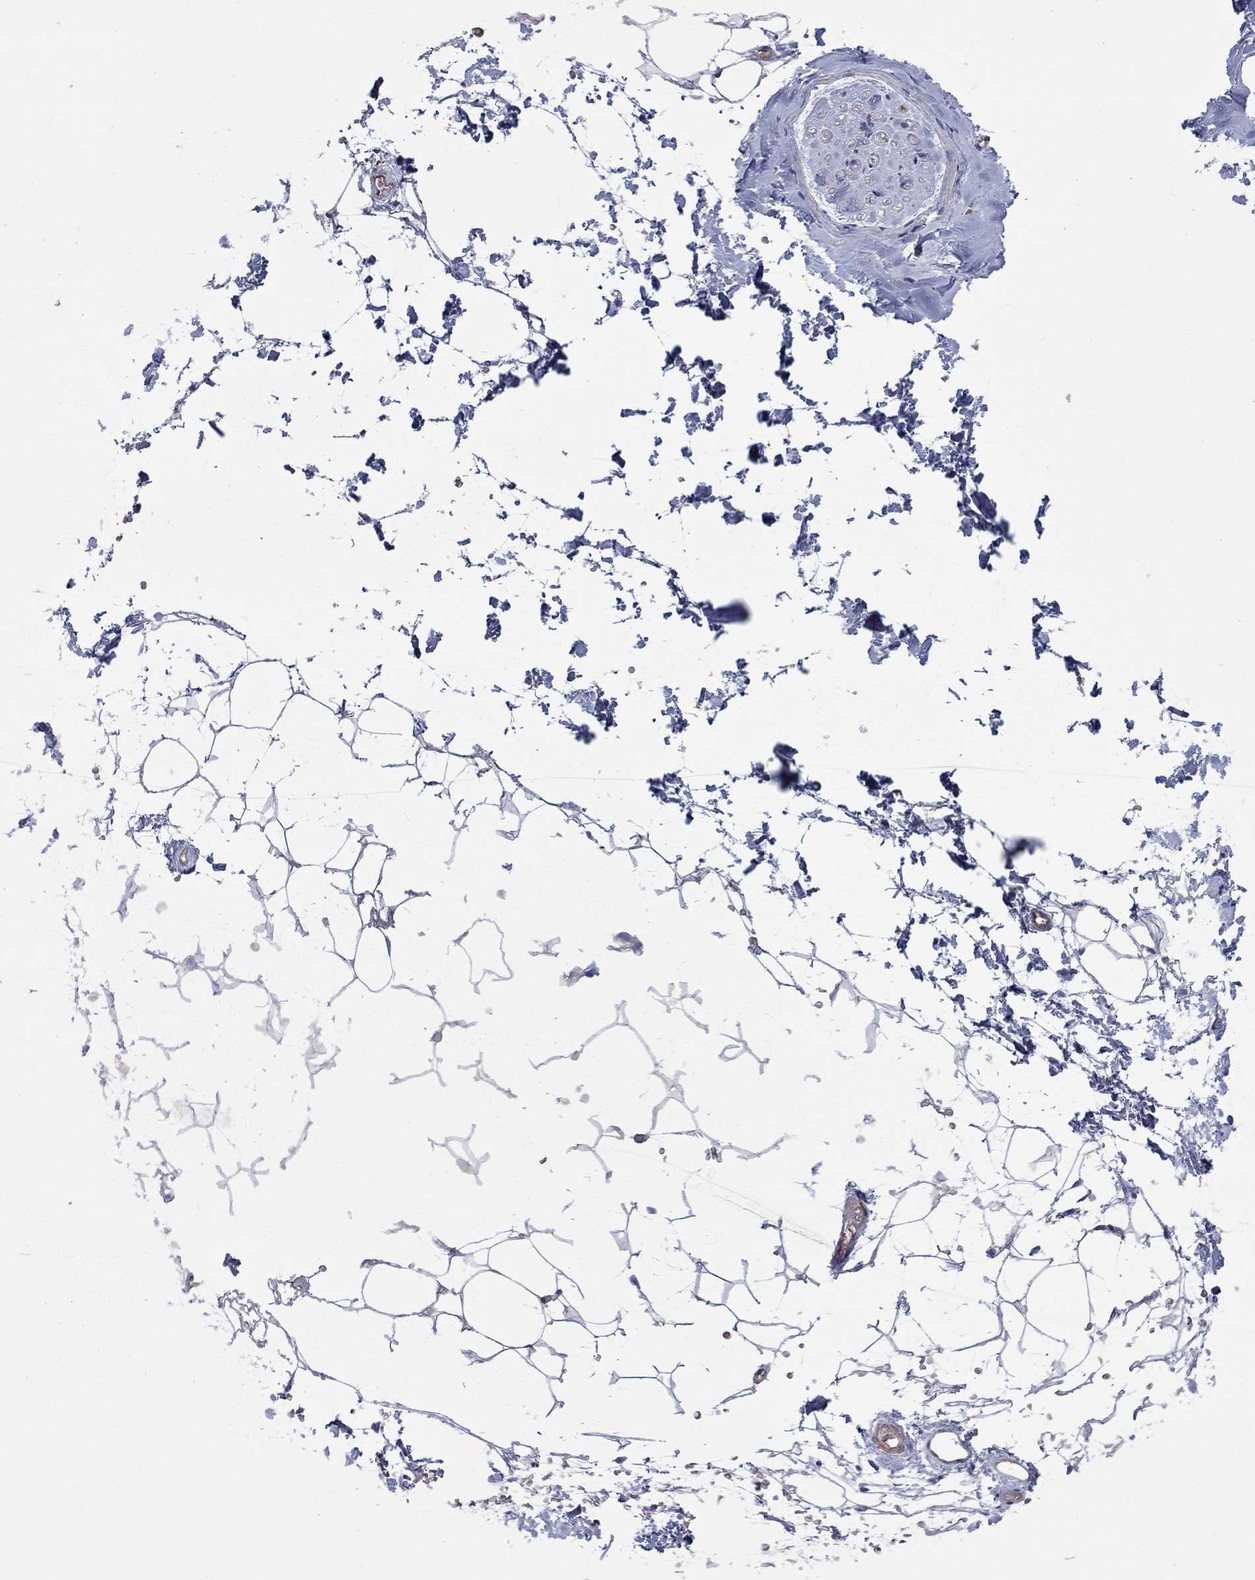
{"staining": {"intensity": "negative", "quantity": "none", "location": "none"}, "tissue": "adipose tissue", "cell_type": "Adipocytes", "image_type": "normal", "snomed": [{"axis": "morphology", "description": "Normal tissue, NOS"}, {"axis": "topography", "description": "Skin"}, {"axis": "topography", "description": "Peripheral nerve tissue"}], "caption": "This photomicrograph is of normal adipose tissue stained with IHC to label a protein in brown with the nuclei are counter-stained blue. There is no staining in adipocytes. The staining was performed using DAB to visualize the protein expression in brown, while the nuclei were stained in blue with hematoxylin (Magnification: 20x).", "gene": "PAG1", "patient": {"sex": "female", "age": 56}}